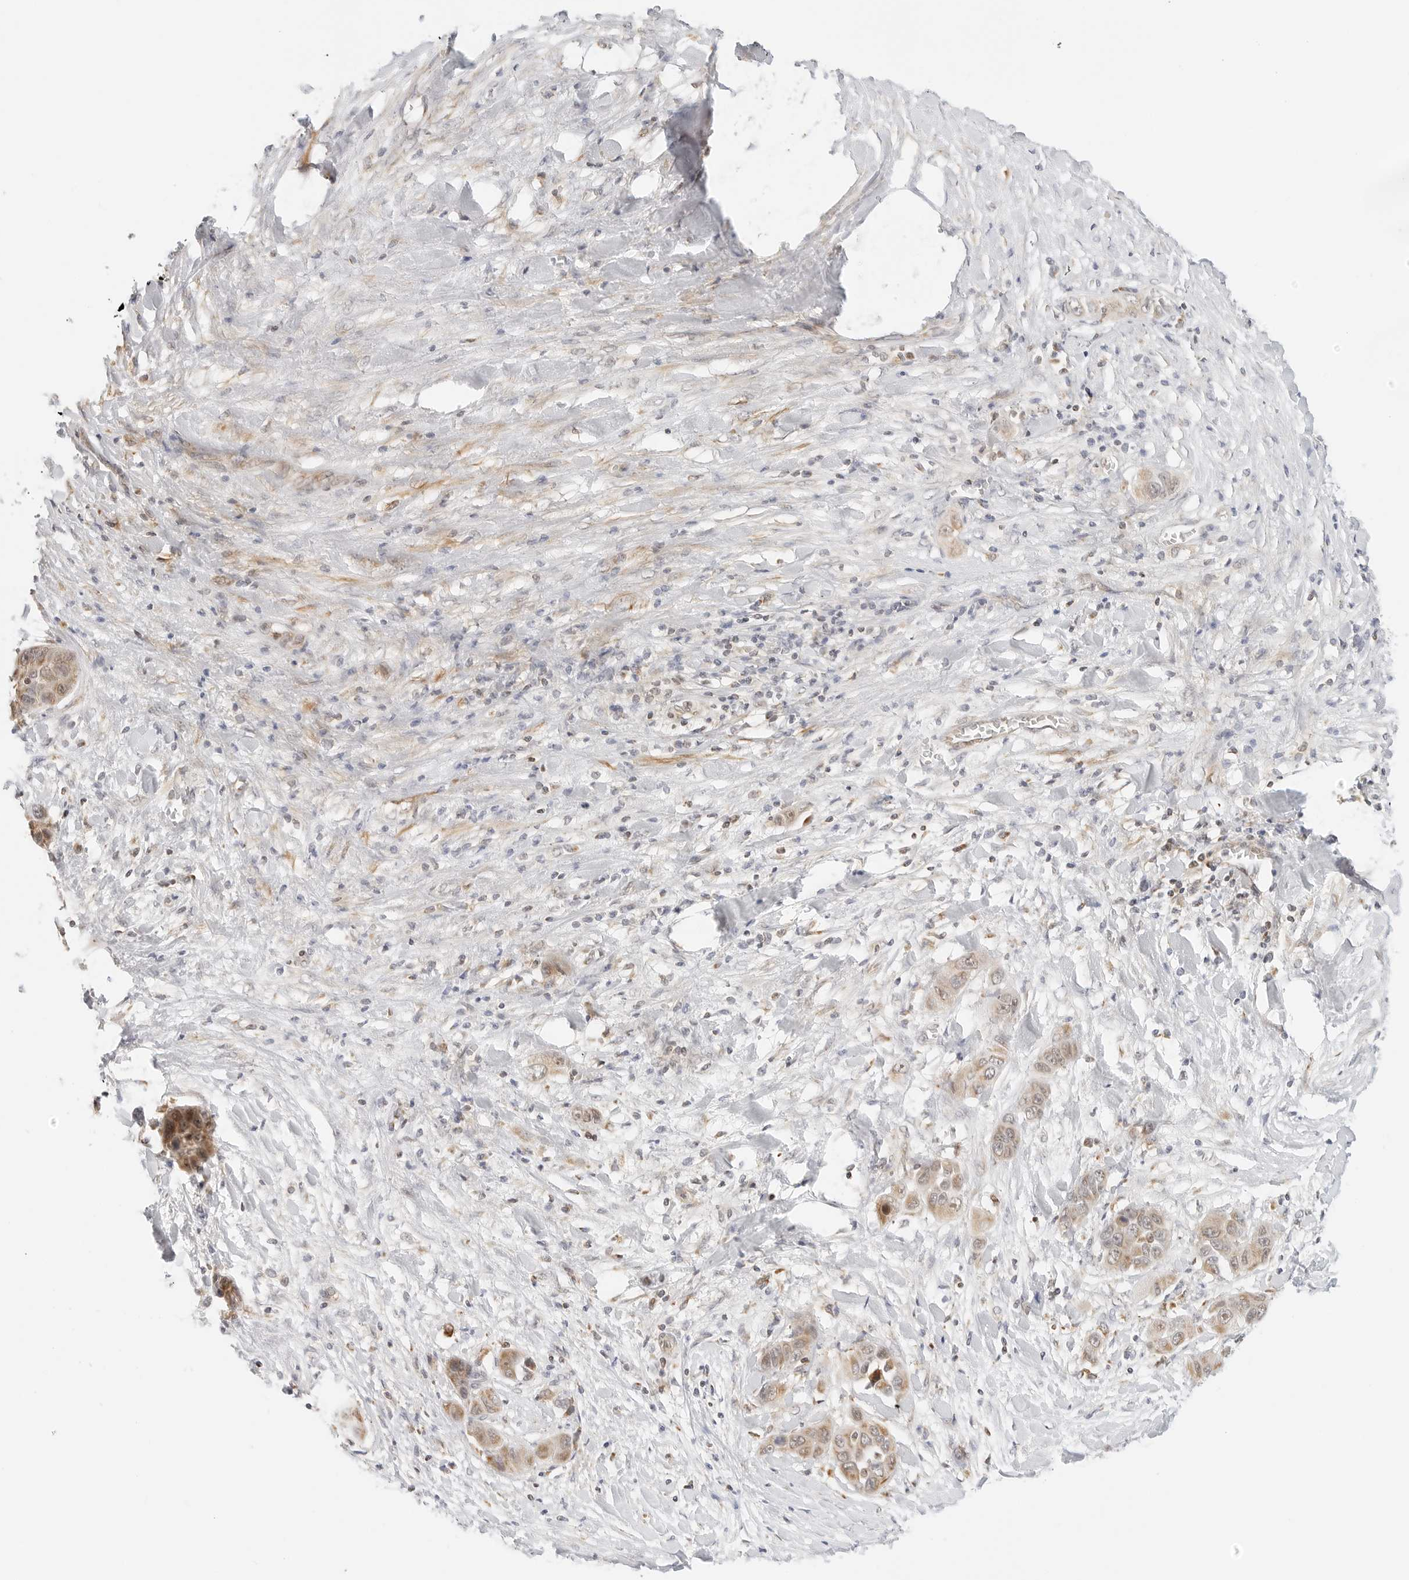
{"staining": {"intensity": "weak", "quantity": ">75%", "location": "cytoplasmic/membranous,nuclear"}, "tissue": "liver cancer", "cell_type": "Tumor cells", "image_type": "cancer", "snomed": [{"axis": "morphology", "description": "Cholangiocarcinoma"}, {"axis": "topography", "description": "Liver"}], "caption": "Brown immunohistochemical staining in human cholangiocarcinoma (liver) shows weak cytoplasmic/membranous and nuclear staining in about >75% of tumor cells.", "gene": "GORAB", "patient": {"sex": "female", "age": 52}}